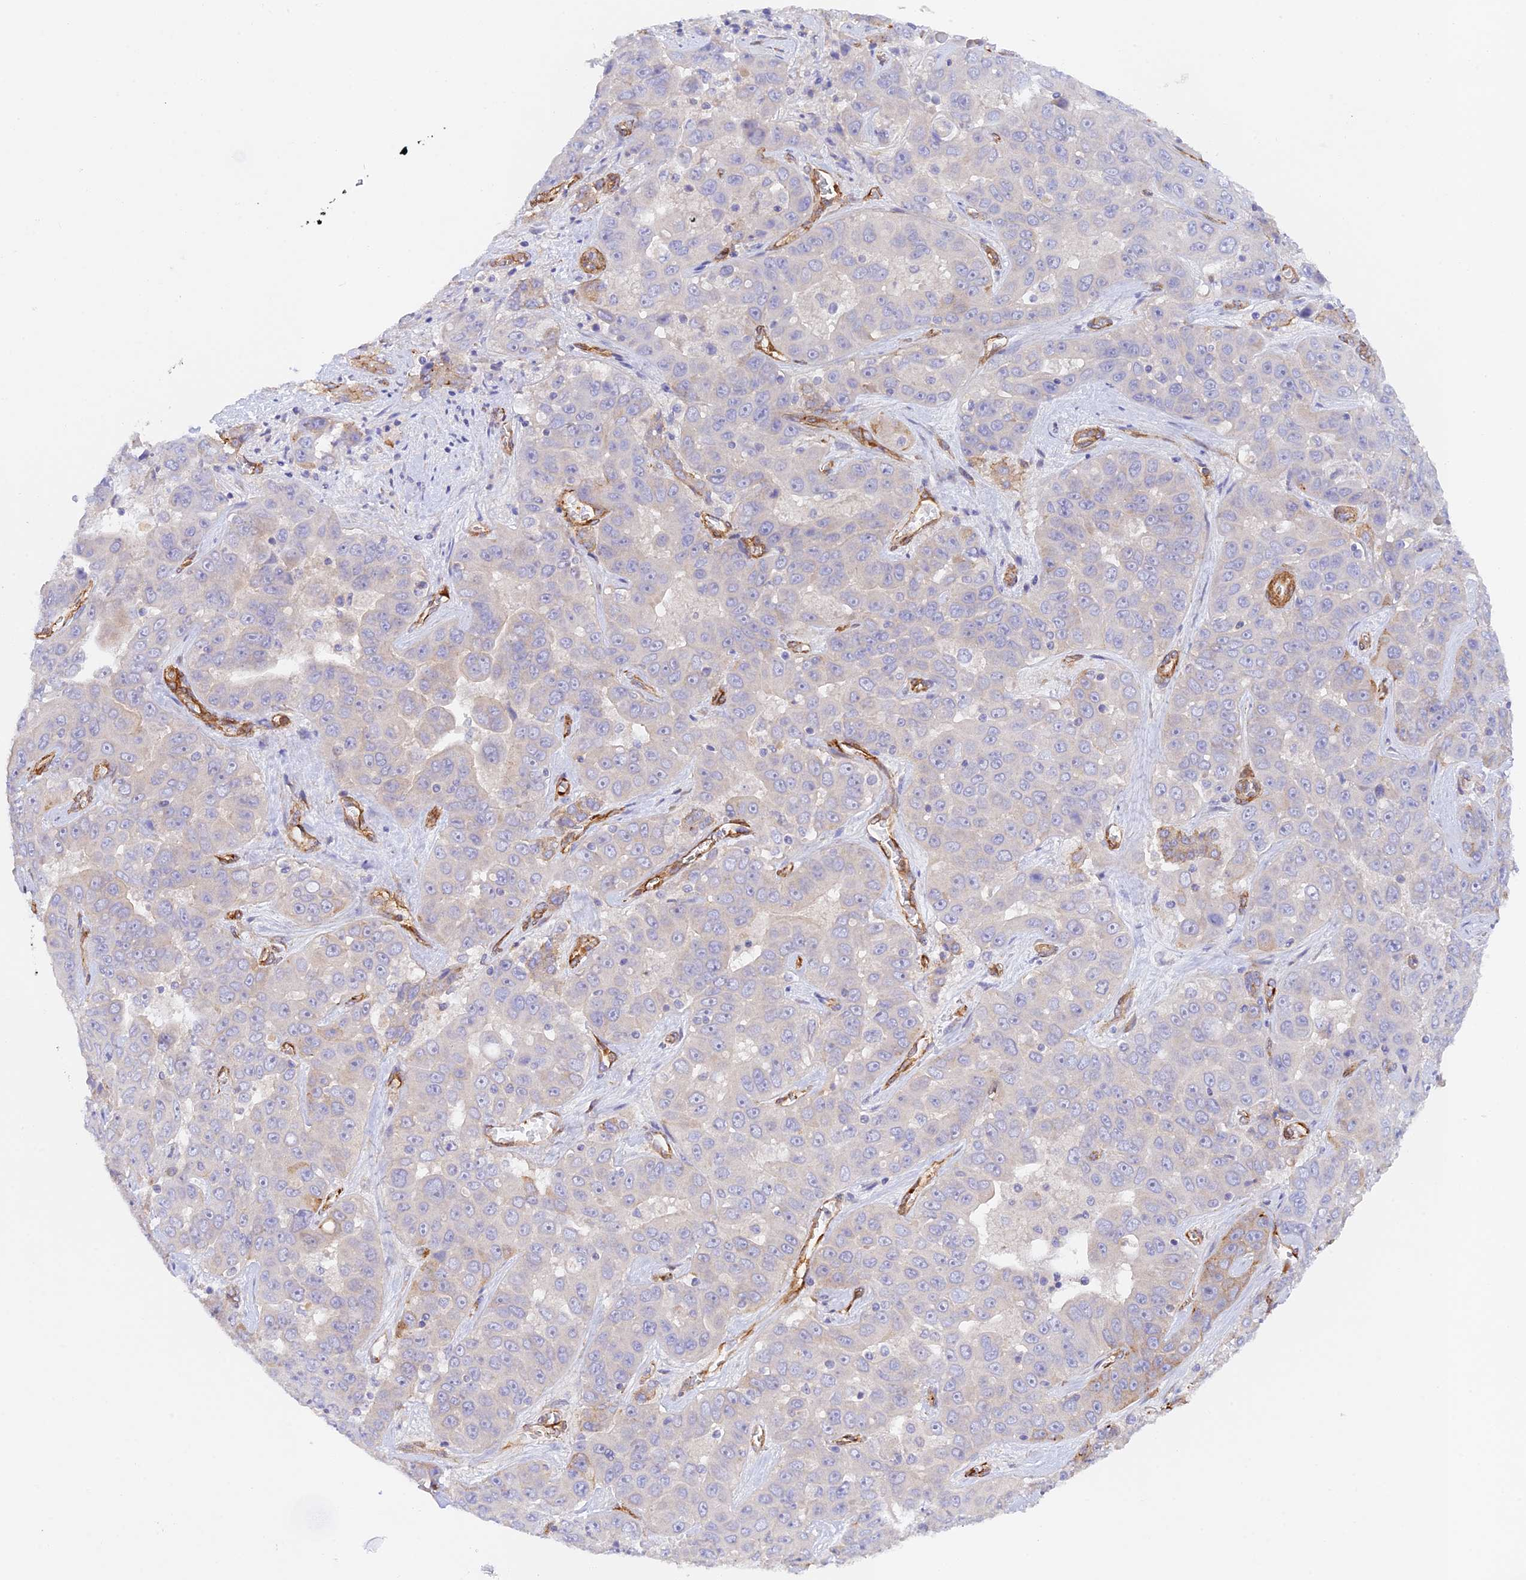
{"staining": {"intensity": "moderate", "quantity": "<25%", "location": "cytoplasmic/membranous"}, "tissue": "liver cancer", "cell_type": "Tumor cells", "image_type": "cancer", "snomed": [{"axis": "morphology", "description": "Cholangiocarcinoma"}, {"axis": "topography", "description": "Liver"}], "caption": "Cholangiocarcinoma (liver) stained with DAB (3,3'-diaminobenzidine) IHC demonstrates low levels of moderate cytoplasmic/membranous staining in approximately <25% of tumor cells.", "gene": "MYO9A", "patient": {"sex": "female", "age": 52}}